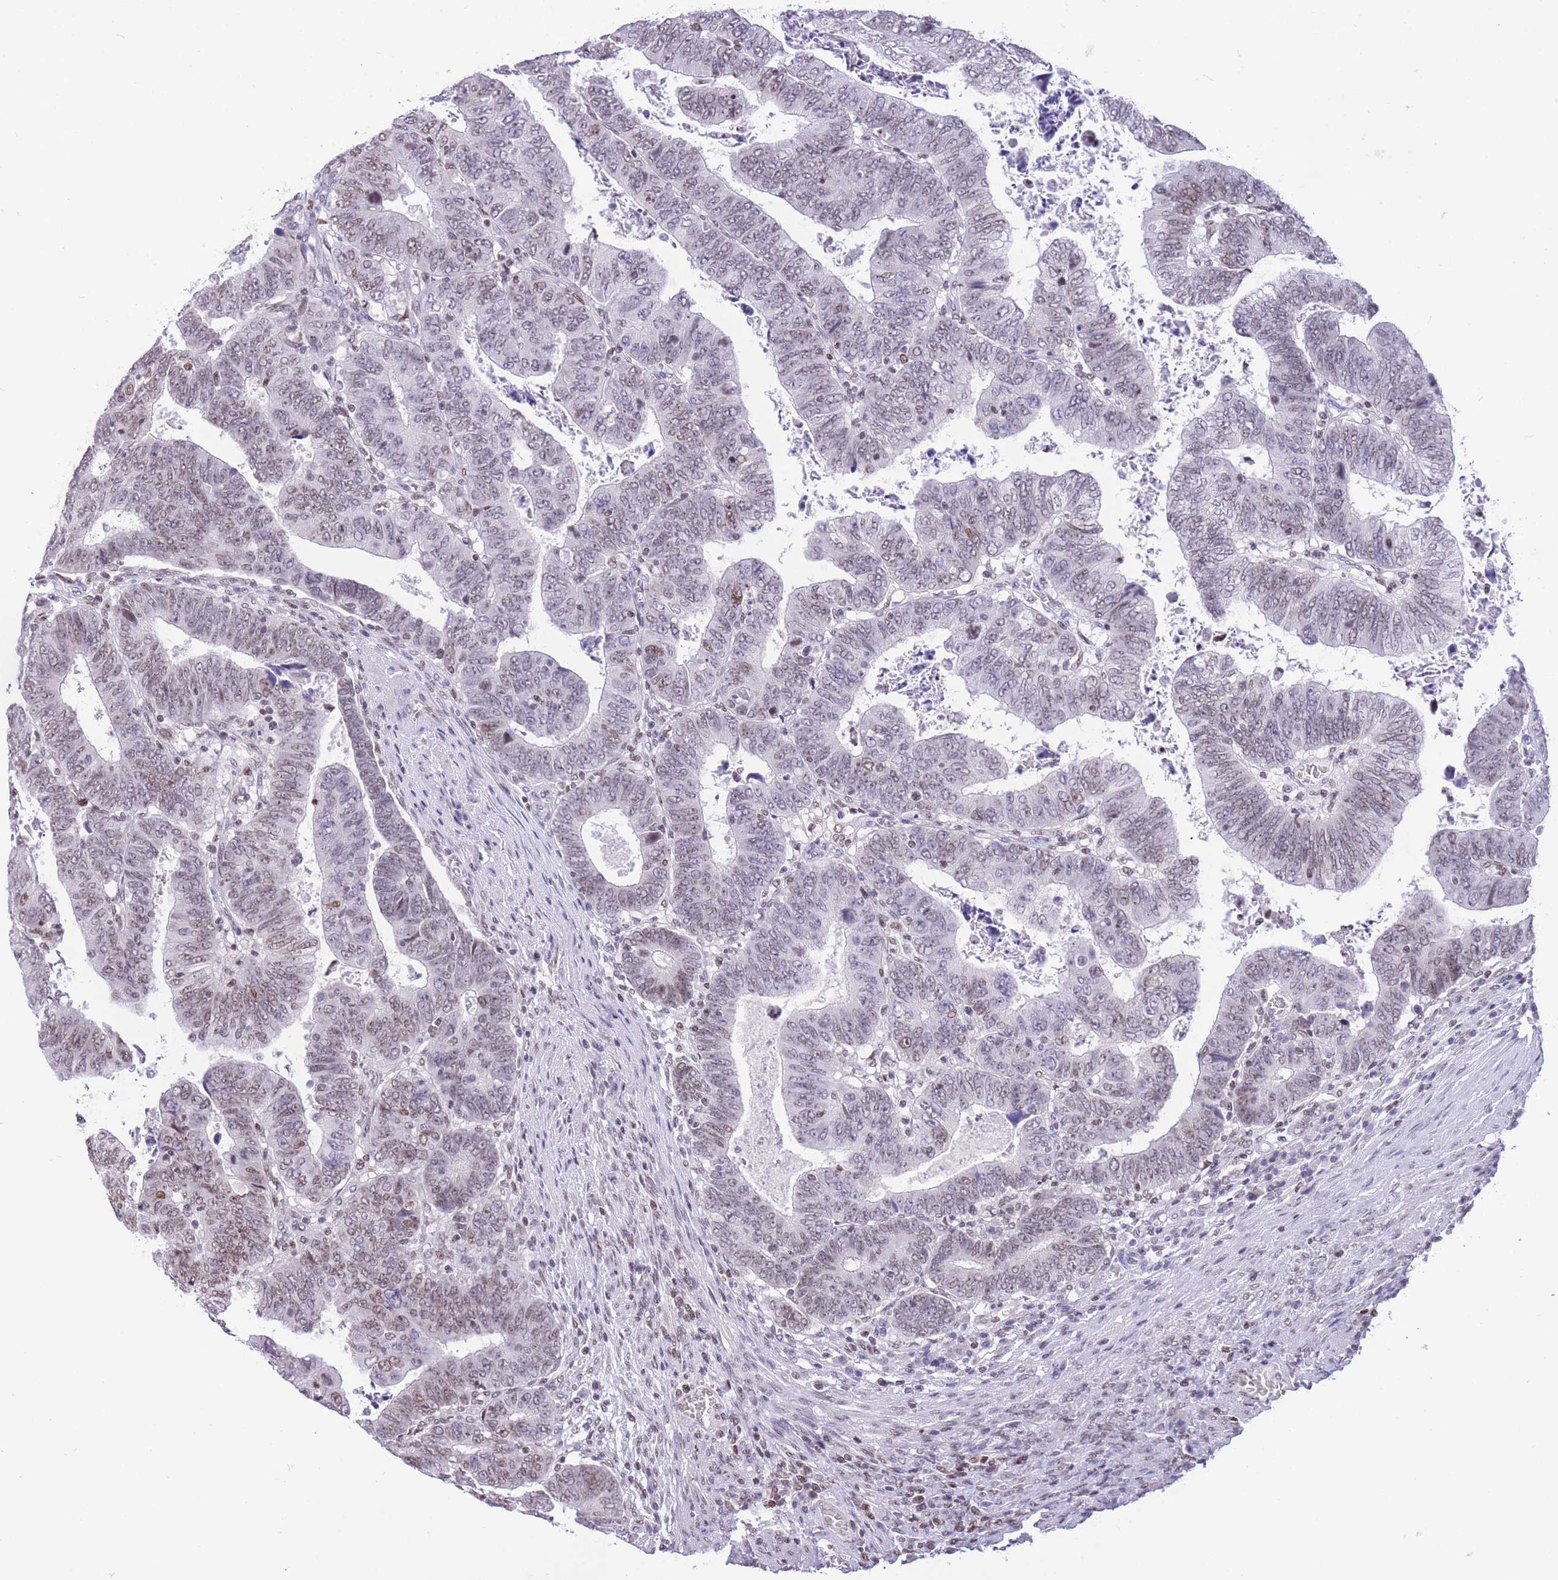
{"staining": {"intensity": "weak", "quantity": "25%-75%", "location": "nuclear"}, "tissue": "colorectal cancer", "cell_type": "Tumor cells", "image_type": "cancer", "snomed": [{"axis": "morphology", "description": "Normal tissue, NOS"}, {"axis": "morphology", "description": "Adenocarcinoma, NOS"}, {"axis": "topography", "description": "Rectum"}], "caption": "Immunohistochemical staining of colorectal adenocarcinoma reveals low levels of weak nuclear protein staining in about 25%-75% of tumor cells.", "gene": "HMGN1", "patient": {"sex": "female", "age": 65}}